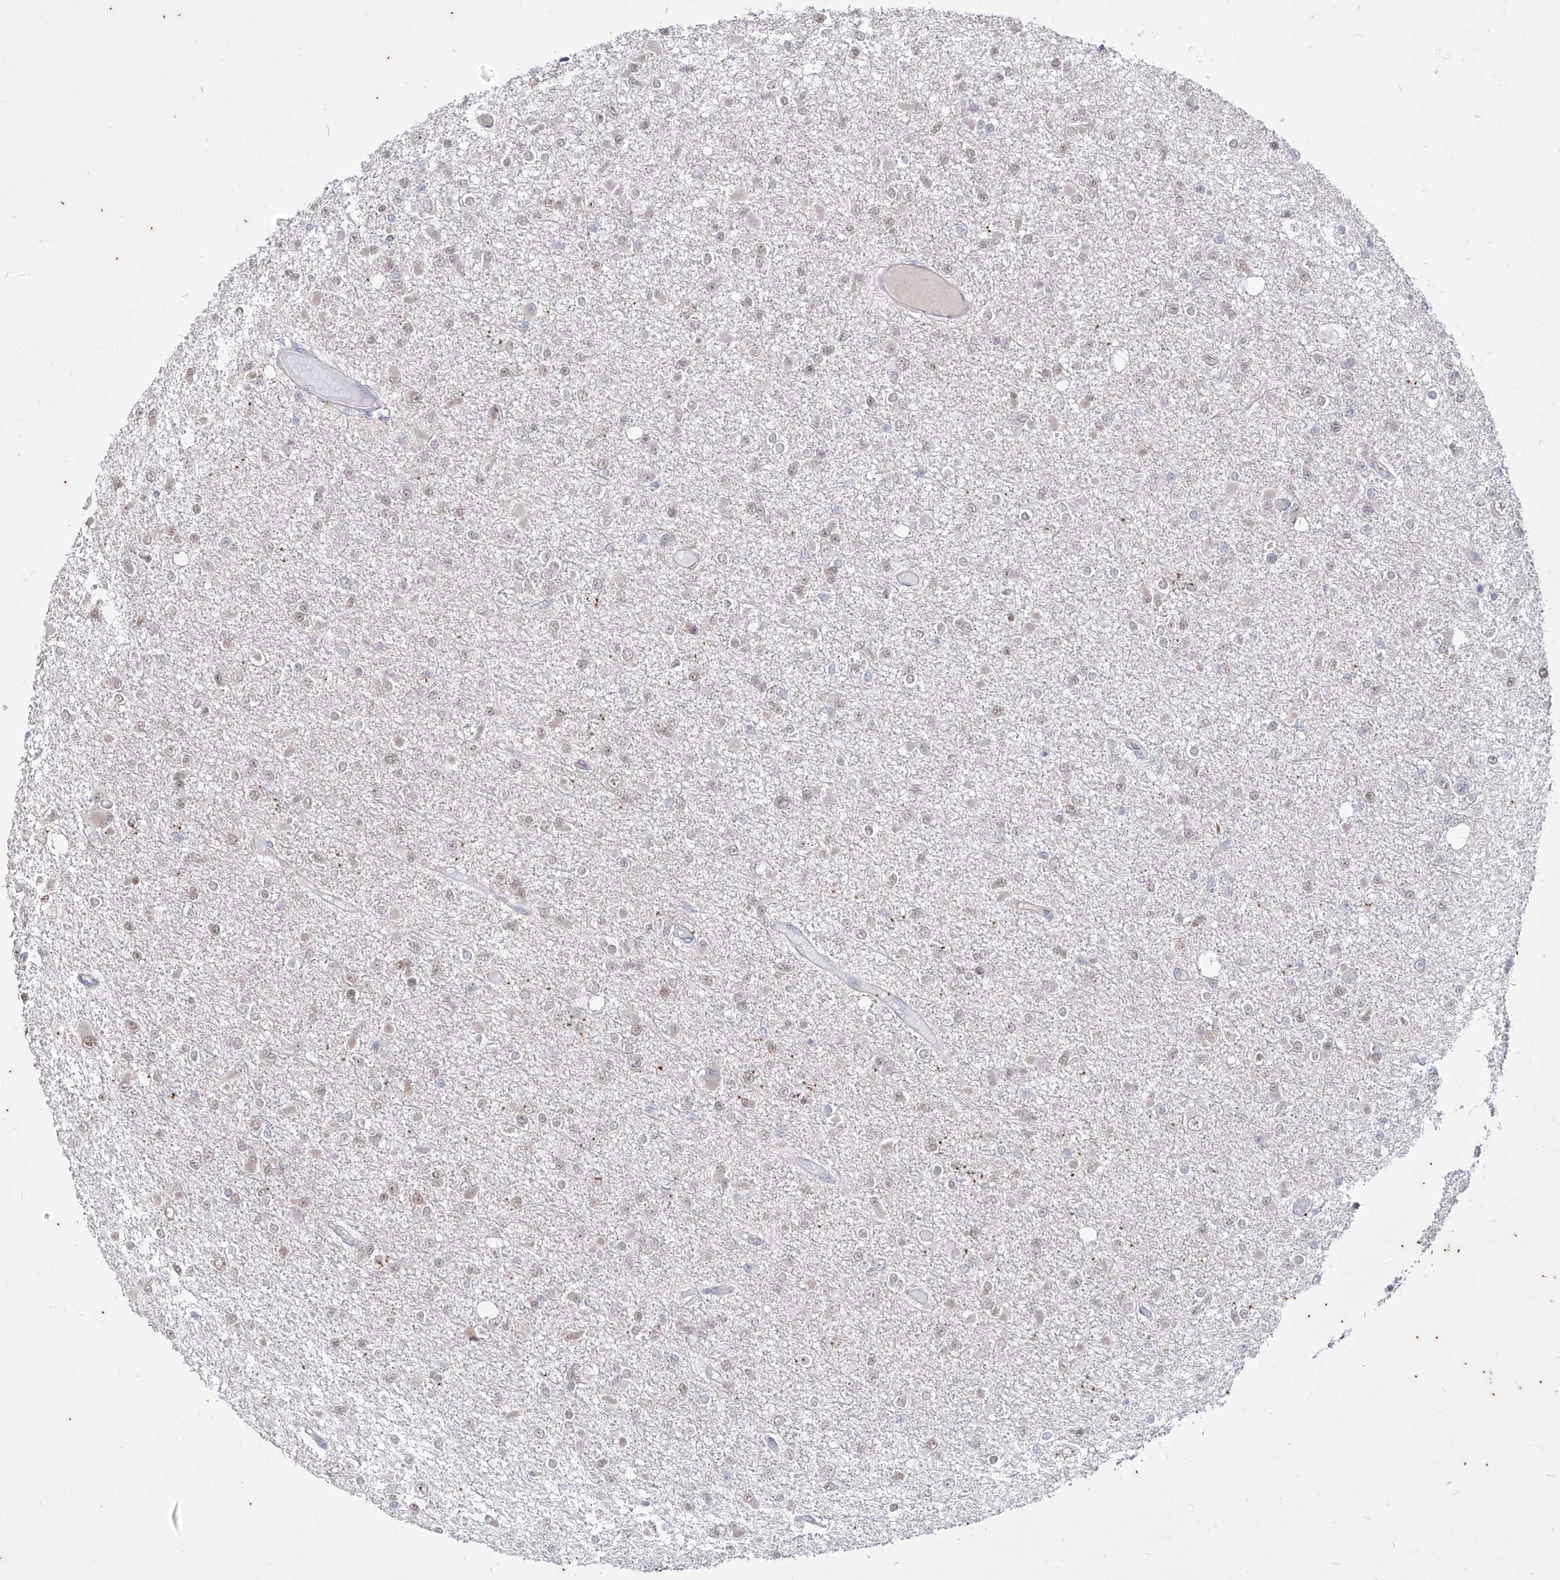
{"staining": {"intensity": "weak", "quantity": "25%-75%", "location": "nuclear"}, "tissue": "glioma", "cell_type": "Tumor cells", "image_type": "cancer", "snomed": [{"axis": "morphology", "description": "Glioma, malignant, Low grade"}, {"axis": "topography", "description": "Brain"}], "caption": "DAB immunohistochemical staining of human malignant low-grade glioma demonstrates weak nuclear protein staining in approximately 25%-75% of tumor cells.", "gene": "PHF20L1", "patient": {"sex": "female", "age": 22}}